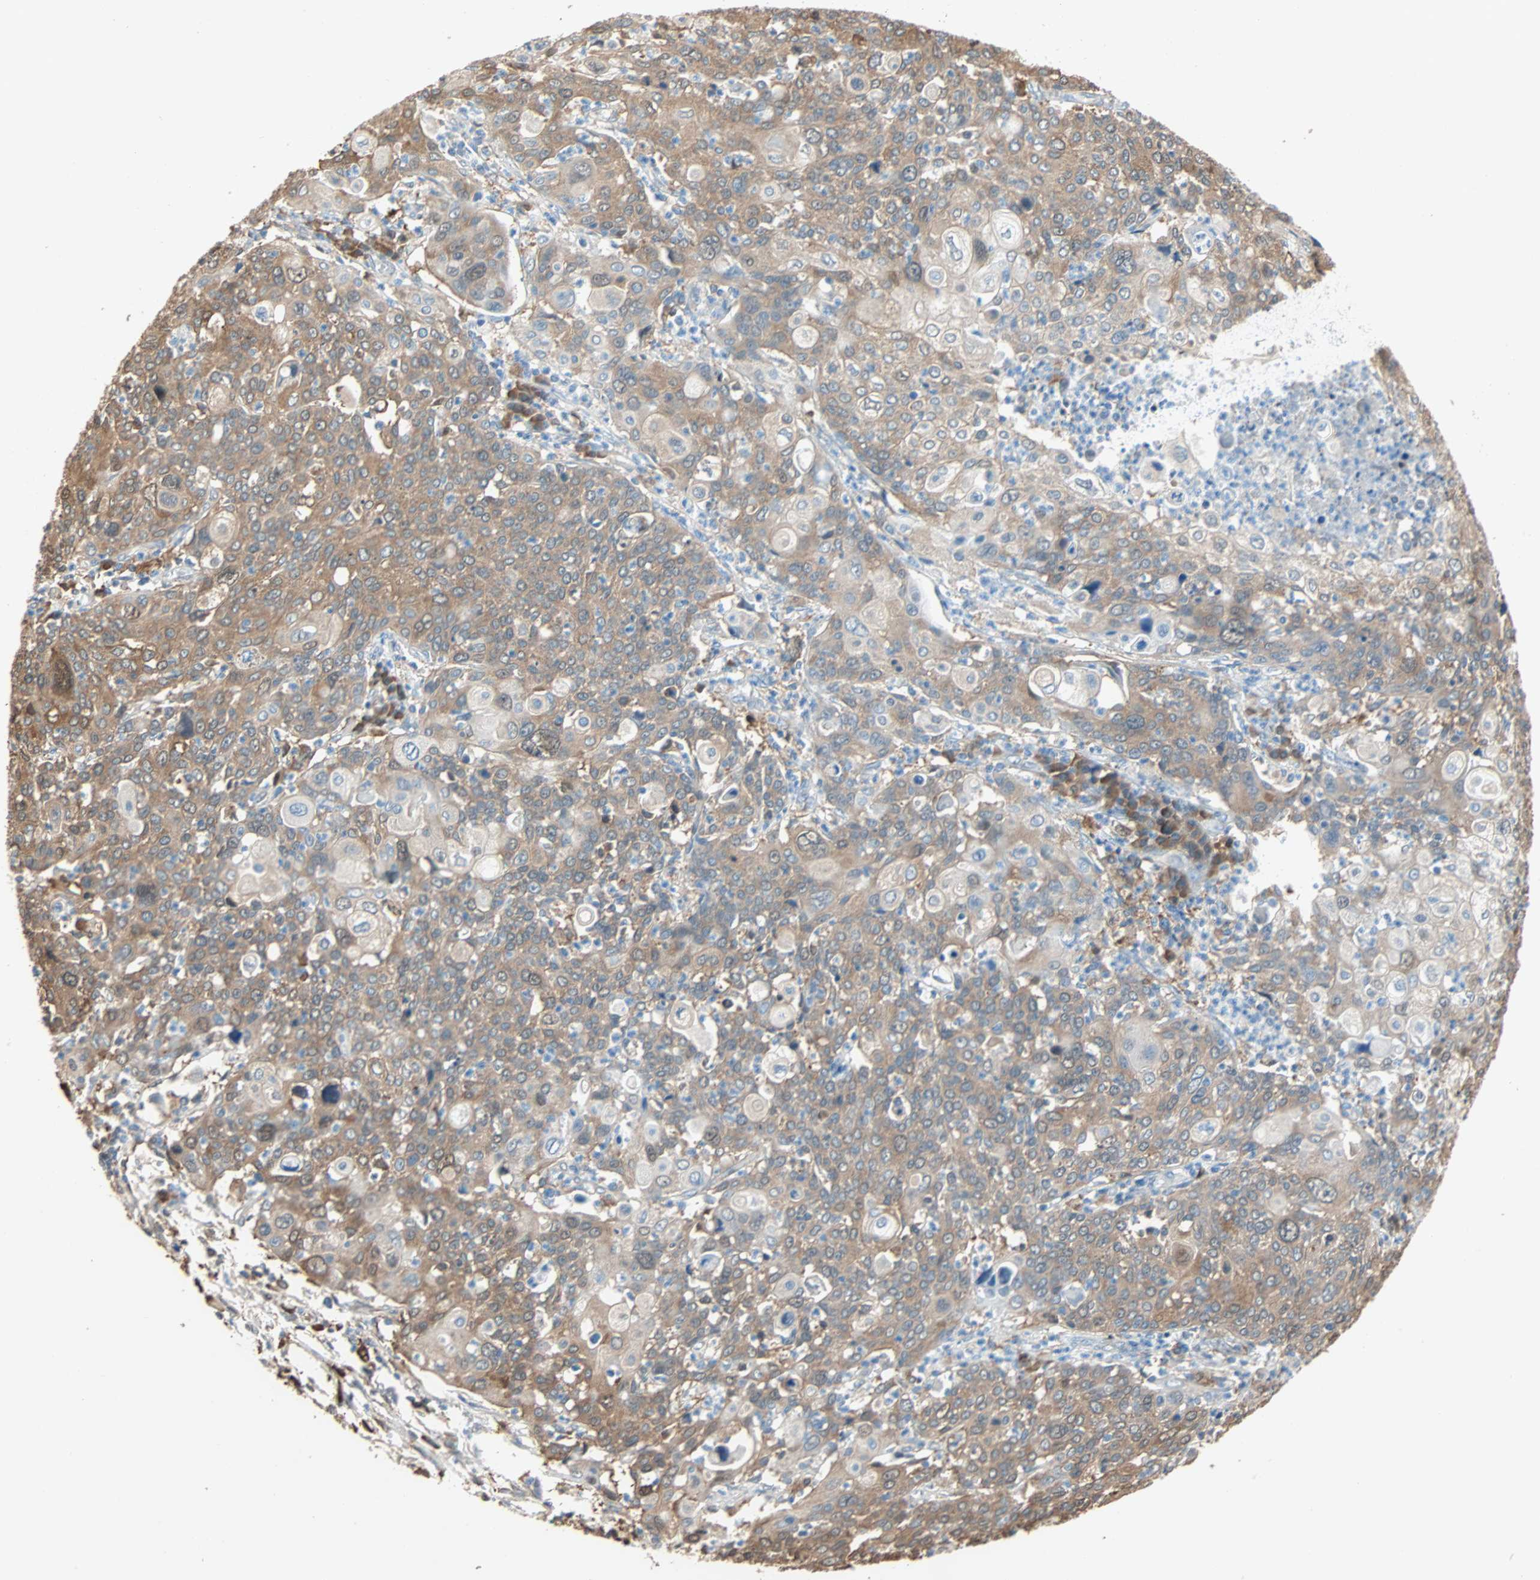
{"staining": {"intensity": "moderate", "quantity": ">75%", "location": "cytoplasmic/membranous"}, "tissue": "cervical cancer", "cell_type": "Tumor cells", "image_type": "cancer", "snomed": [{"axis": "morphology", "description": "Squamous cell carcinoma, NOS"}, {"axis": "topography", "description": "Cervix"}], "caption": "Cervical cancer was stained to show a protein in brown. There is medium levels of moderate cytoplasmic/membranous expression in about >75% of tumor cells. The staining is performed using DAB (3,3'-diaminobenzidine) brown chromogen to label protein expression. The nuclei are counter-stained blue using hematoxylin.", "gene": "PRDX1", "patient": {"sex": "female", "age": 40}}